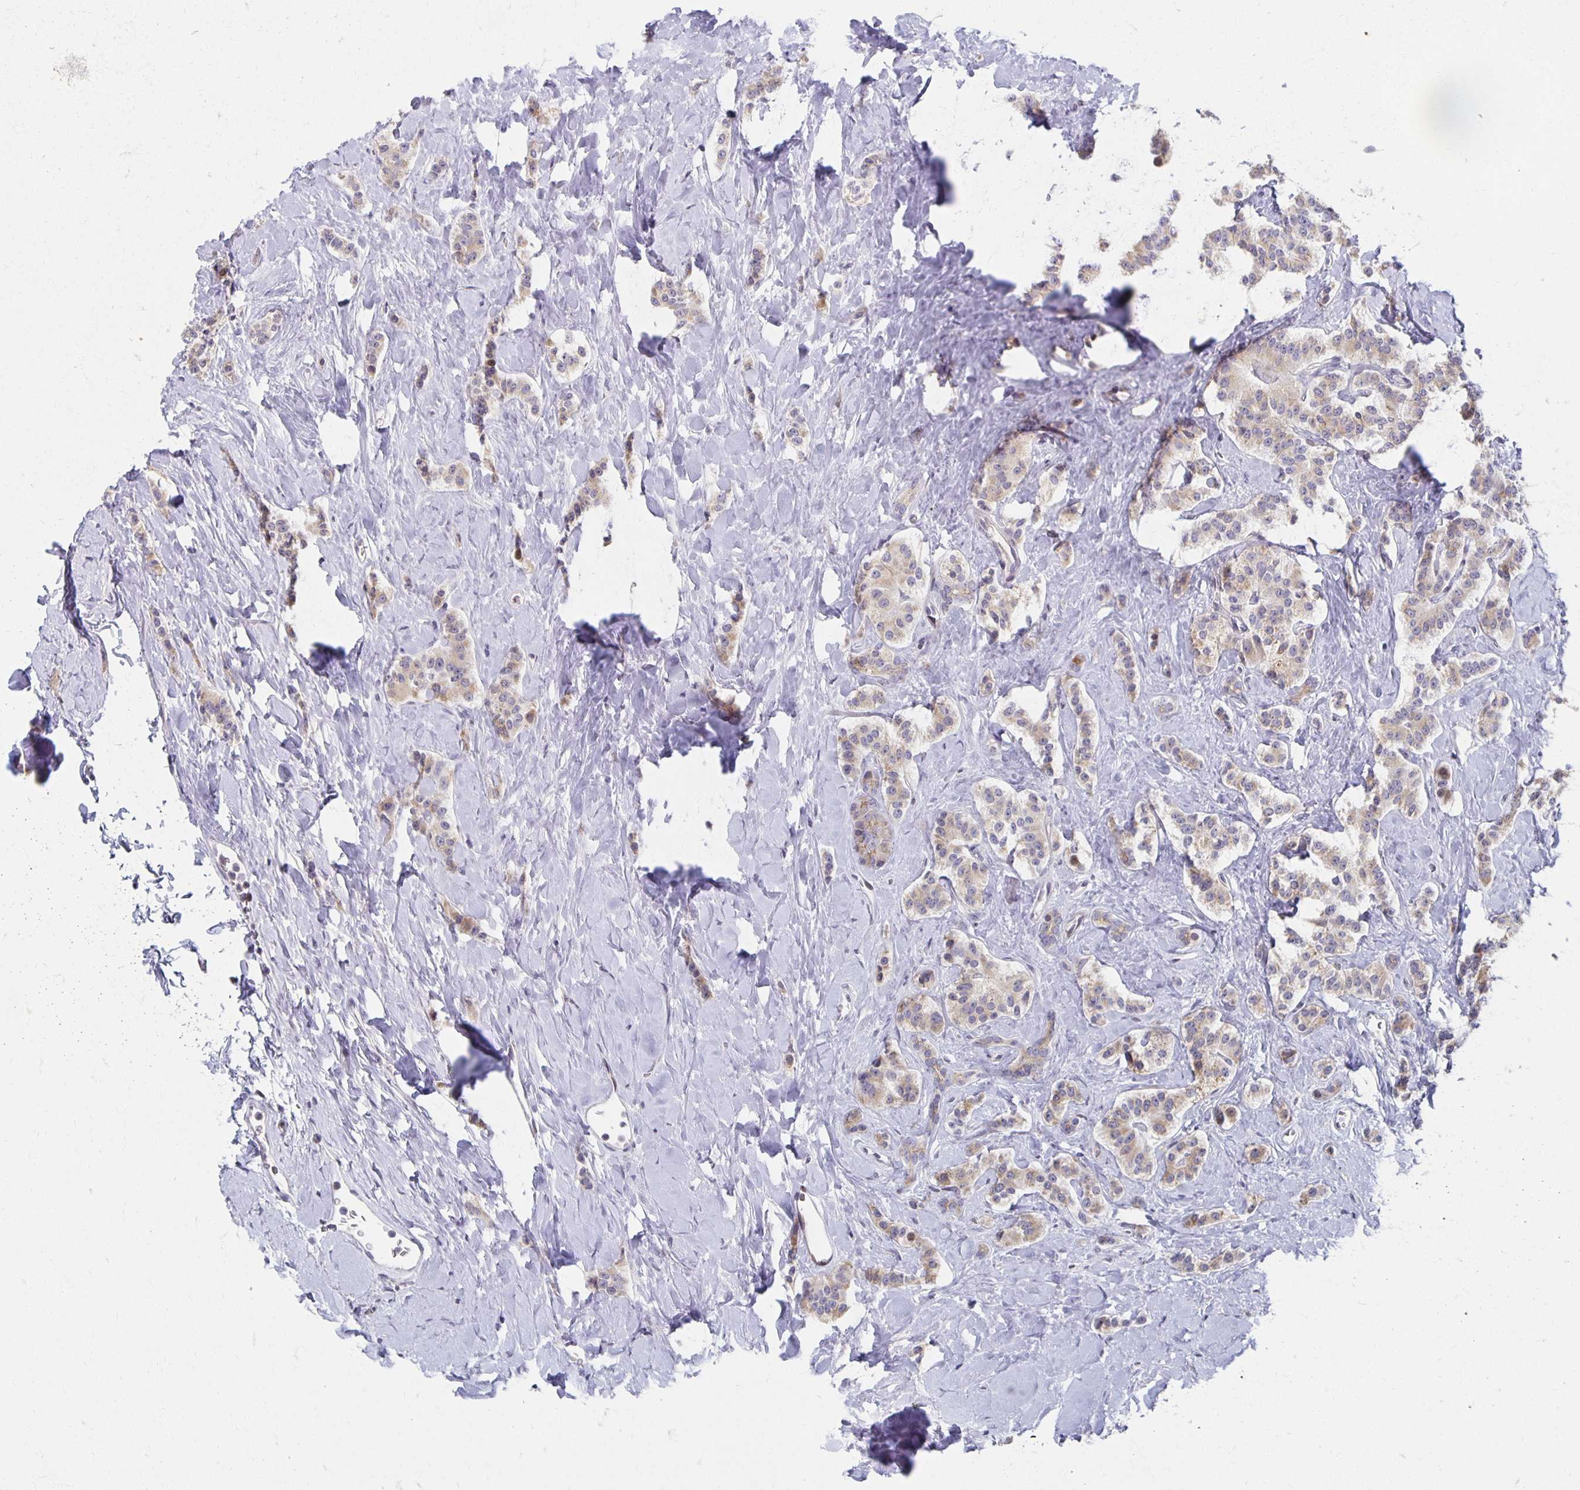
{"staining": {"intensity": "weak", "quantity": ">75%", "location": "cytoplasmic/membranous"}, "tissue": "carcinoid", "cell_type": "Tumor cells", "image_type": "cancer", "snomed": [{"axis": "morphology", "description": "Normal tissue, NOS"}, {"axis": "morphology", "description": "Carcinoid, malignant, NOS"}, {"axis": "topography", "description": "Pancreas"}], "caption": "Weak cytoplasmic/membranous expression is present in approximately >75% of tumor cells in carcinoid. (DAB = brown stain, brightfield microscopy at high magnification).", "gene": "HCFC1R1", "patient": {"sex": "male", "age": 36}}